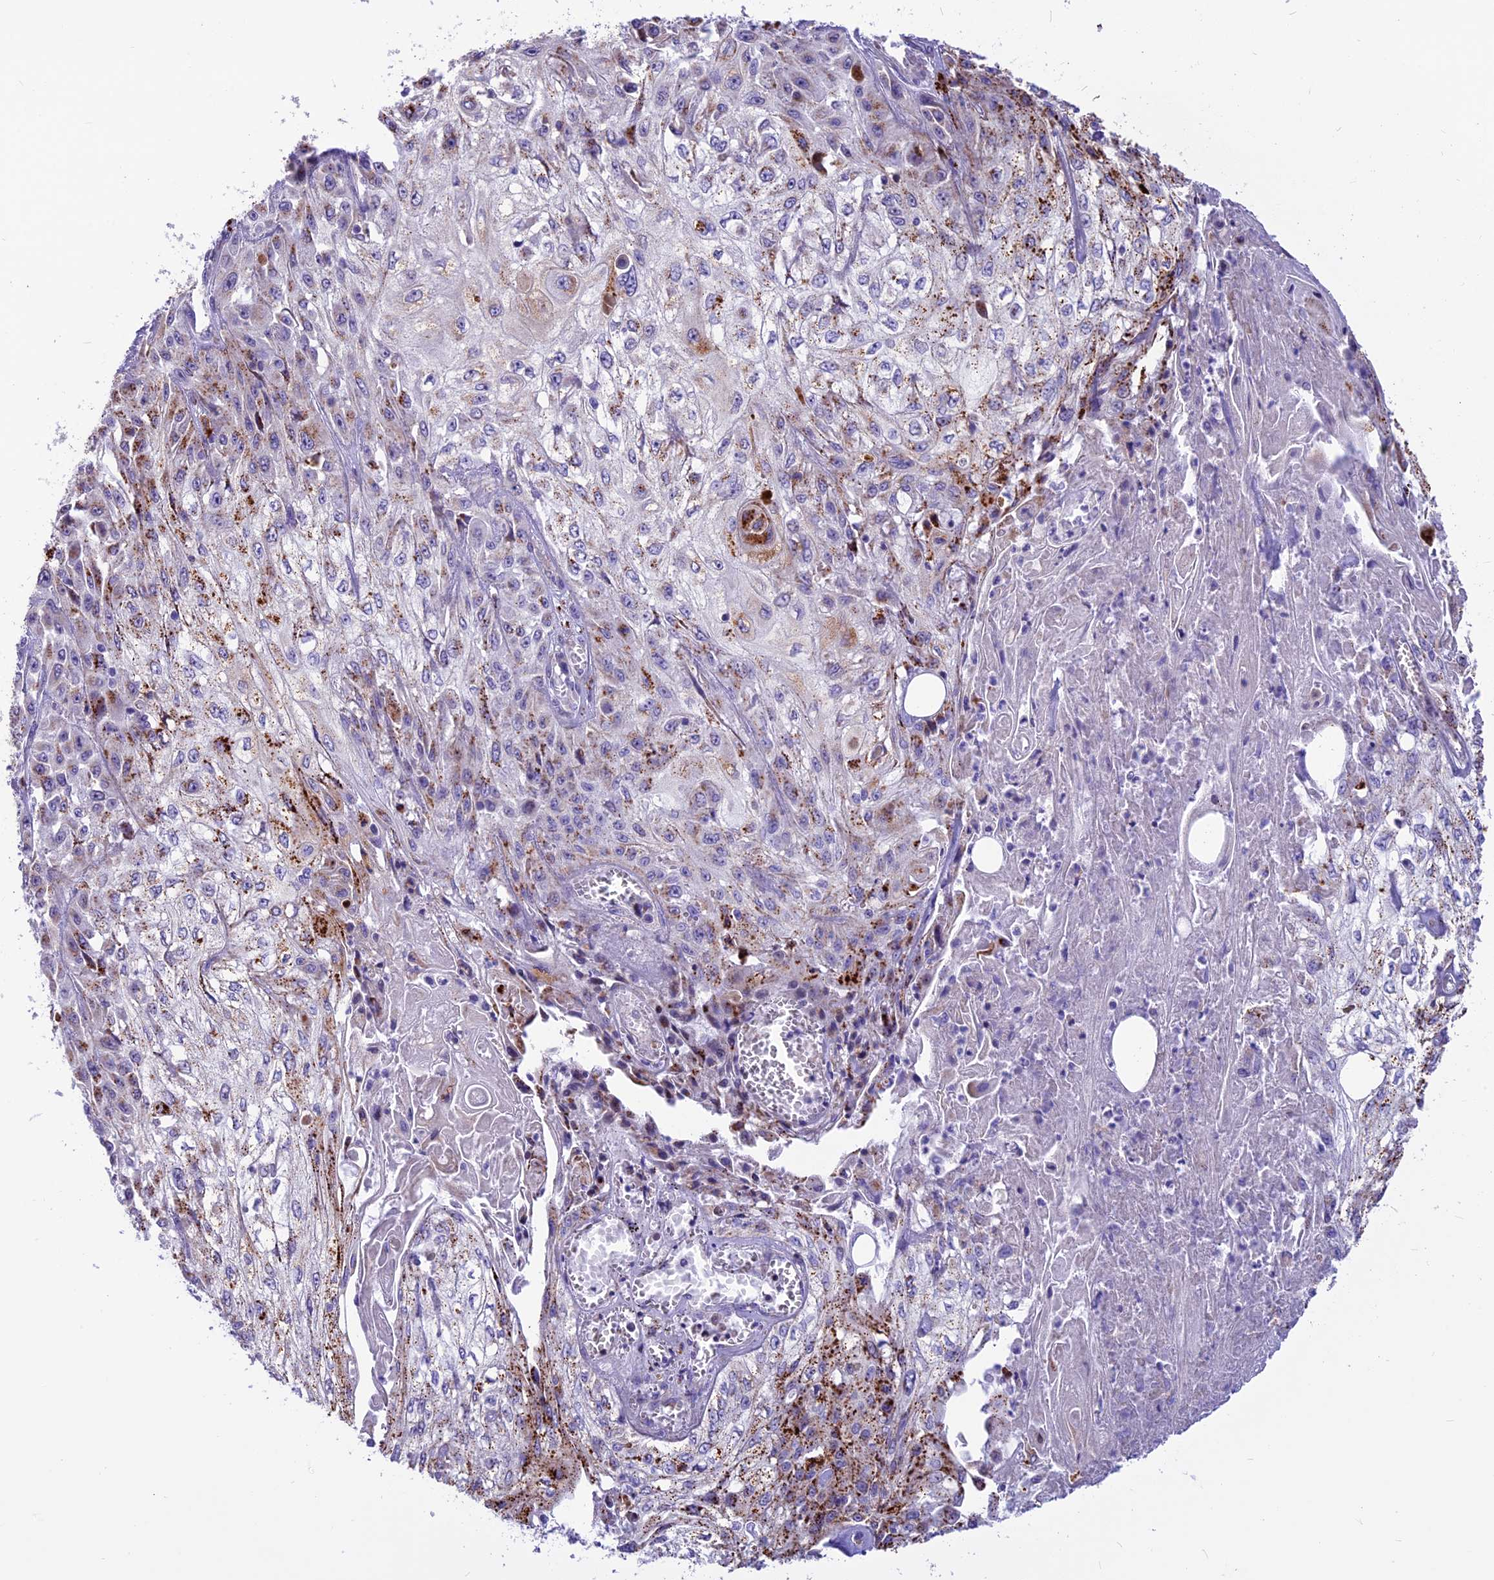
{"staining": {"intensity": "moderate", "quantity": "25%-75%", "location": "cytoplasmic/membranous"}, "tissue": "skin cancer", "cell_type": "Tumor cells", "image_type": "cancer", "snomed": [{"axis": "morphology", "description": "Squamous cell carcinoma, NOS"}, {"axis": "morphology", "description": "Squamous cell carcinoma, metastatic, NOS"}, {"axis": "topography", "description": "Skin"}, {"axis": "topography", "description": "Lymph node"}], "caption": "Protein staining exhibits moderate cytoplasmic/membranous positivity in approximately 25%-75% of tumor cells in skin cancer.", "gene": "THRSP", "patient": {"sex": "male", "age": 75}}